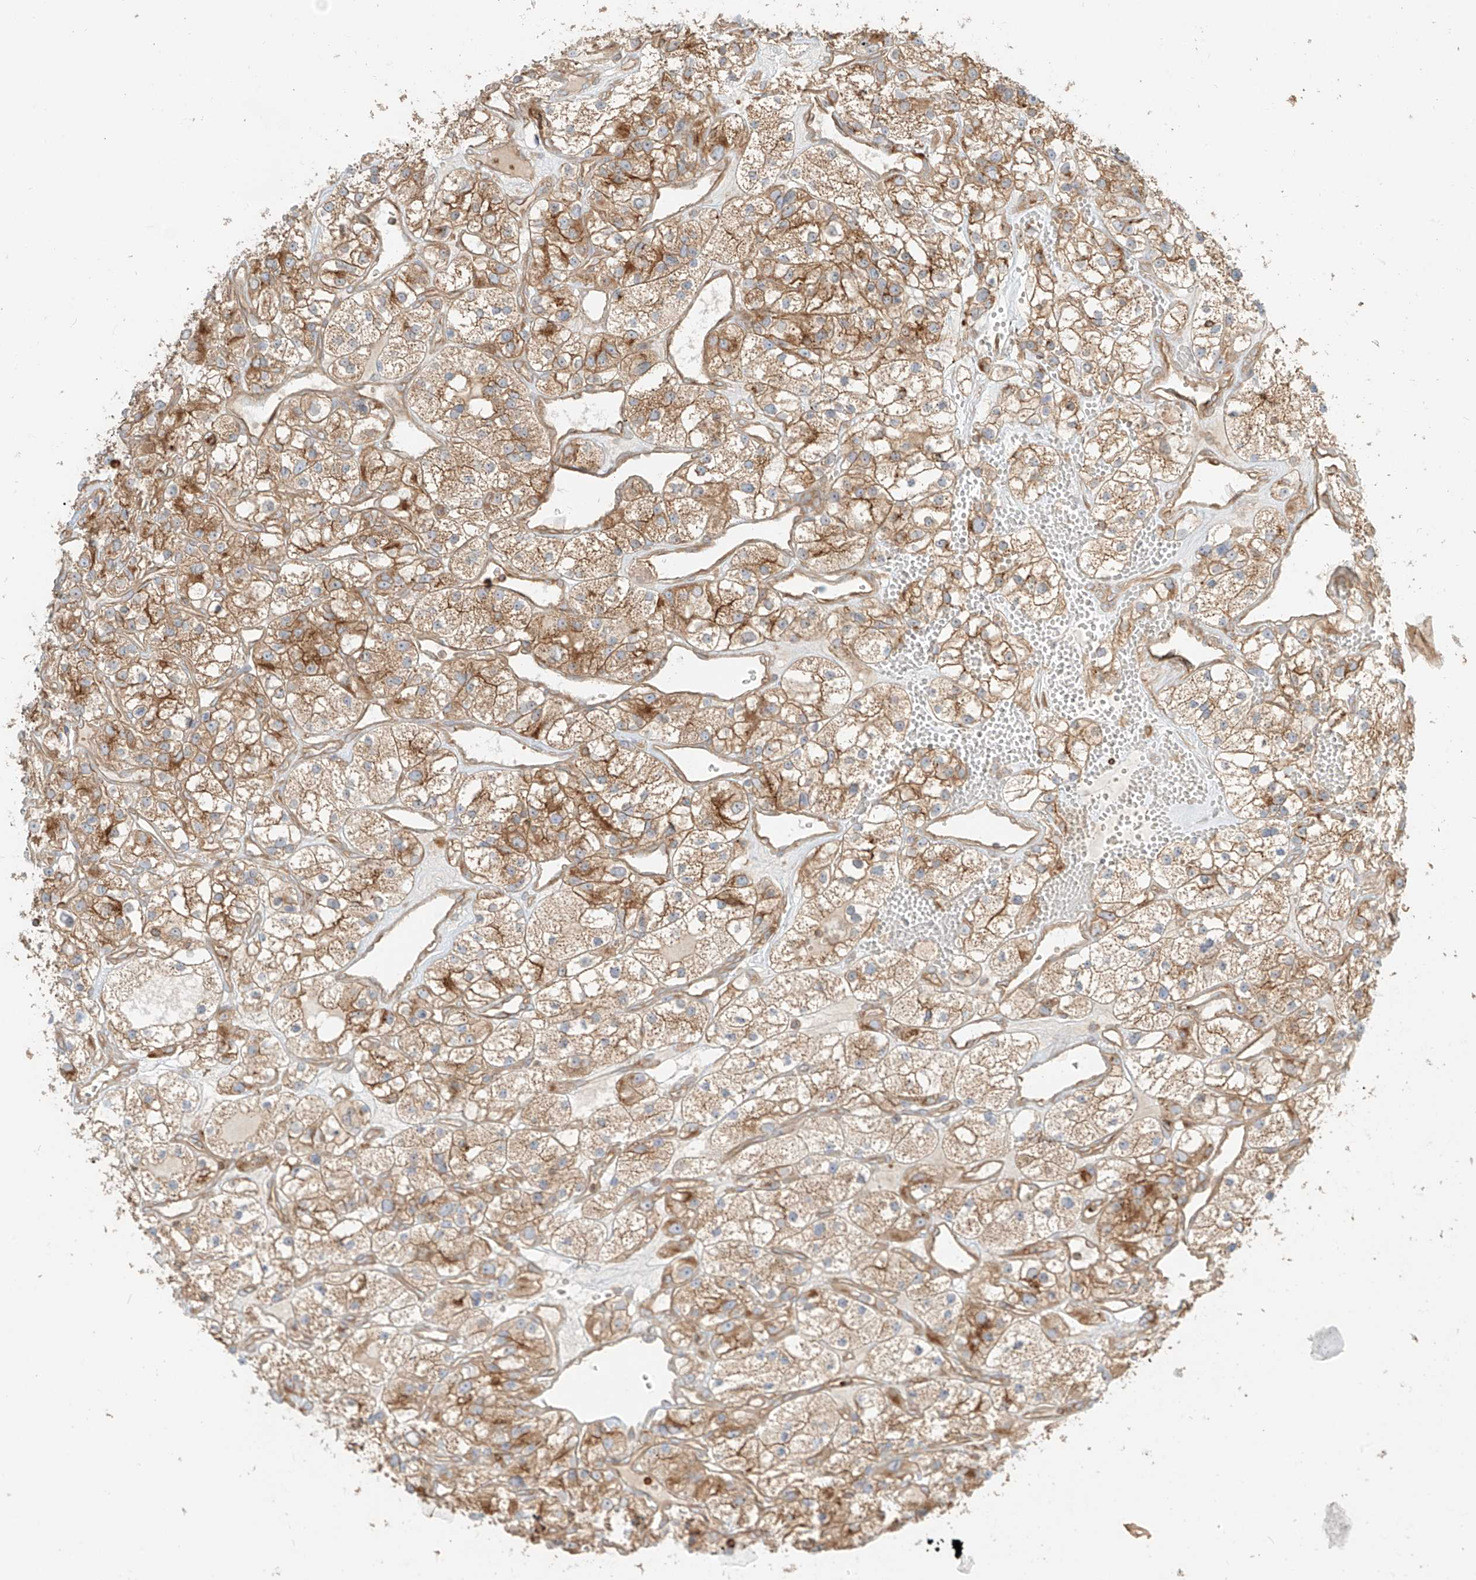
{"staining": {"intensity": "moderate", "quantity": ">75%", "location": "cytoplasmic/membranous"}, "tissue": "renal cancer", "cell_type": "Tumor cells", "image_type": "cancer", "snomed": [{"axis": "morphology", "description": "Adenocarcinoma, NOS"}, {"axis": "topography", "description": "Kidney"}], "caption": "High-magnification brightfield microscopy of adenocarcinoma (renal) stained with DAB (brown) and counterstained with hematoxylin (blue). tumor cells exhibit moderate cytoplasmic/membranous staining is seen in approximately>75% of cells.", "gene": "CCDC115", "patient": {"sex": "female", "age": 57}}